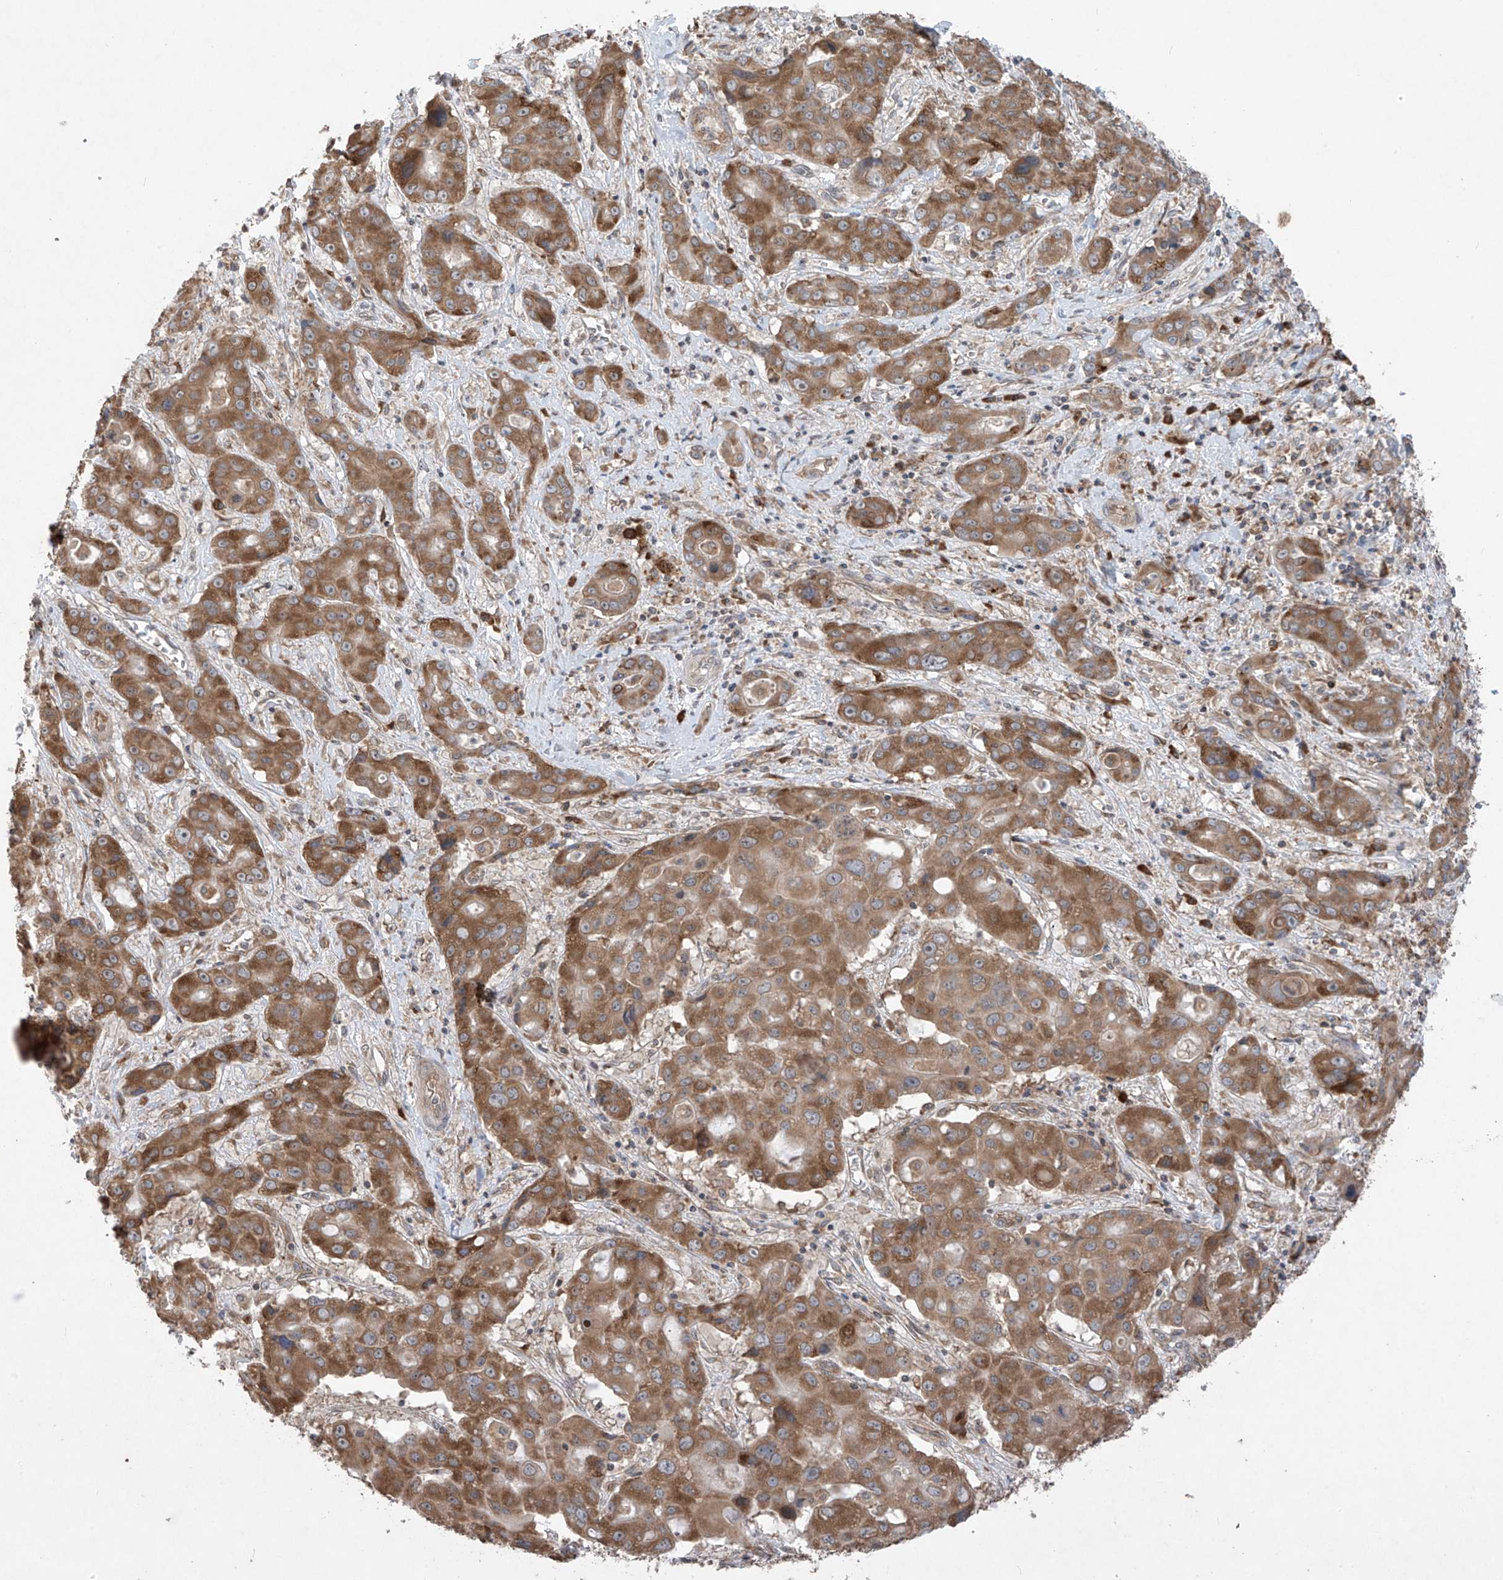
{"staining": {"intensity": "moderate", "quantity": ">75%", "location": "cytoplasmic/membranous"}, "tissue": "liver cancer", "cell_type": "Tumor cells", "image_type": "cancer", "snomed": [{"axis": "morphology", "description": "Cholangiocarcinoma"}, {"axis": "topography", "description": "Liver"}], "caption": "Cholangiocarcinoma (liver) was stained to show a protein in brown. There is medium levels of moderate cytoplasmic/membranous expression in approximately >75% of tumor cells. (brown staining indicates protein expression, while blue staining denotes nuclei).", "gene": "RPL34", "patient": {"sex": "male", "age": 67}}